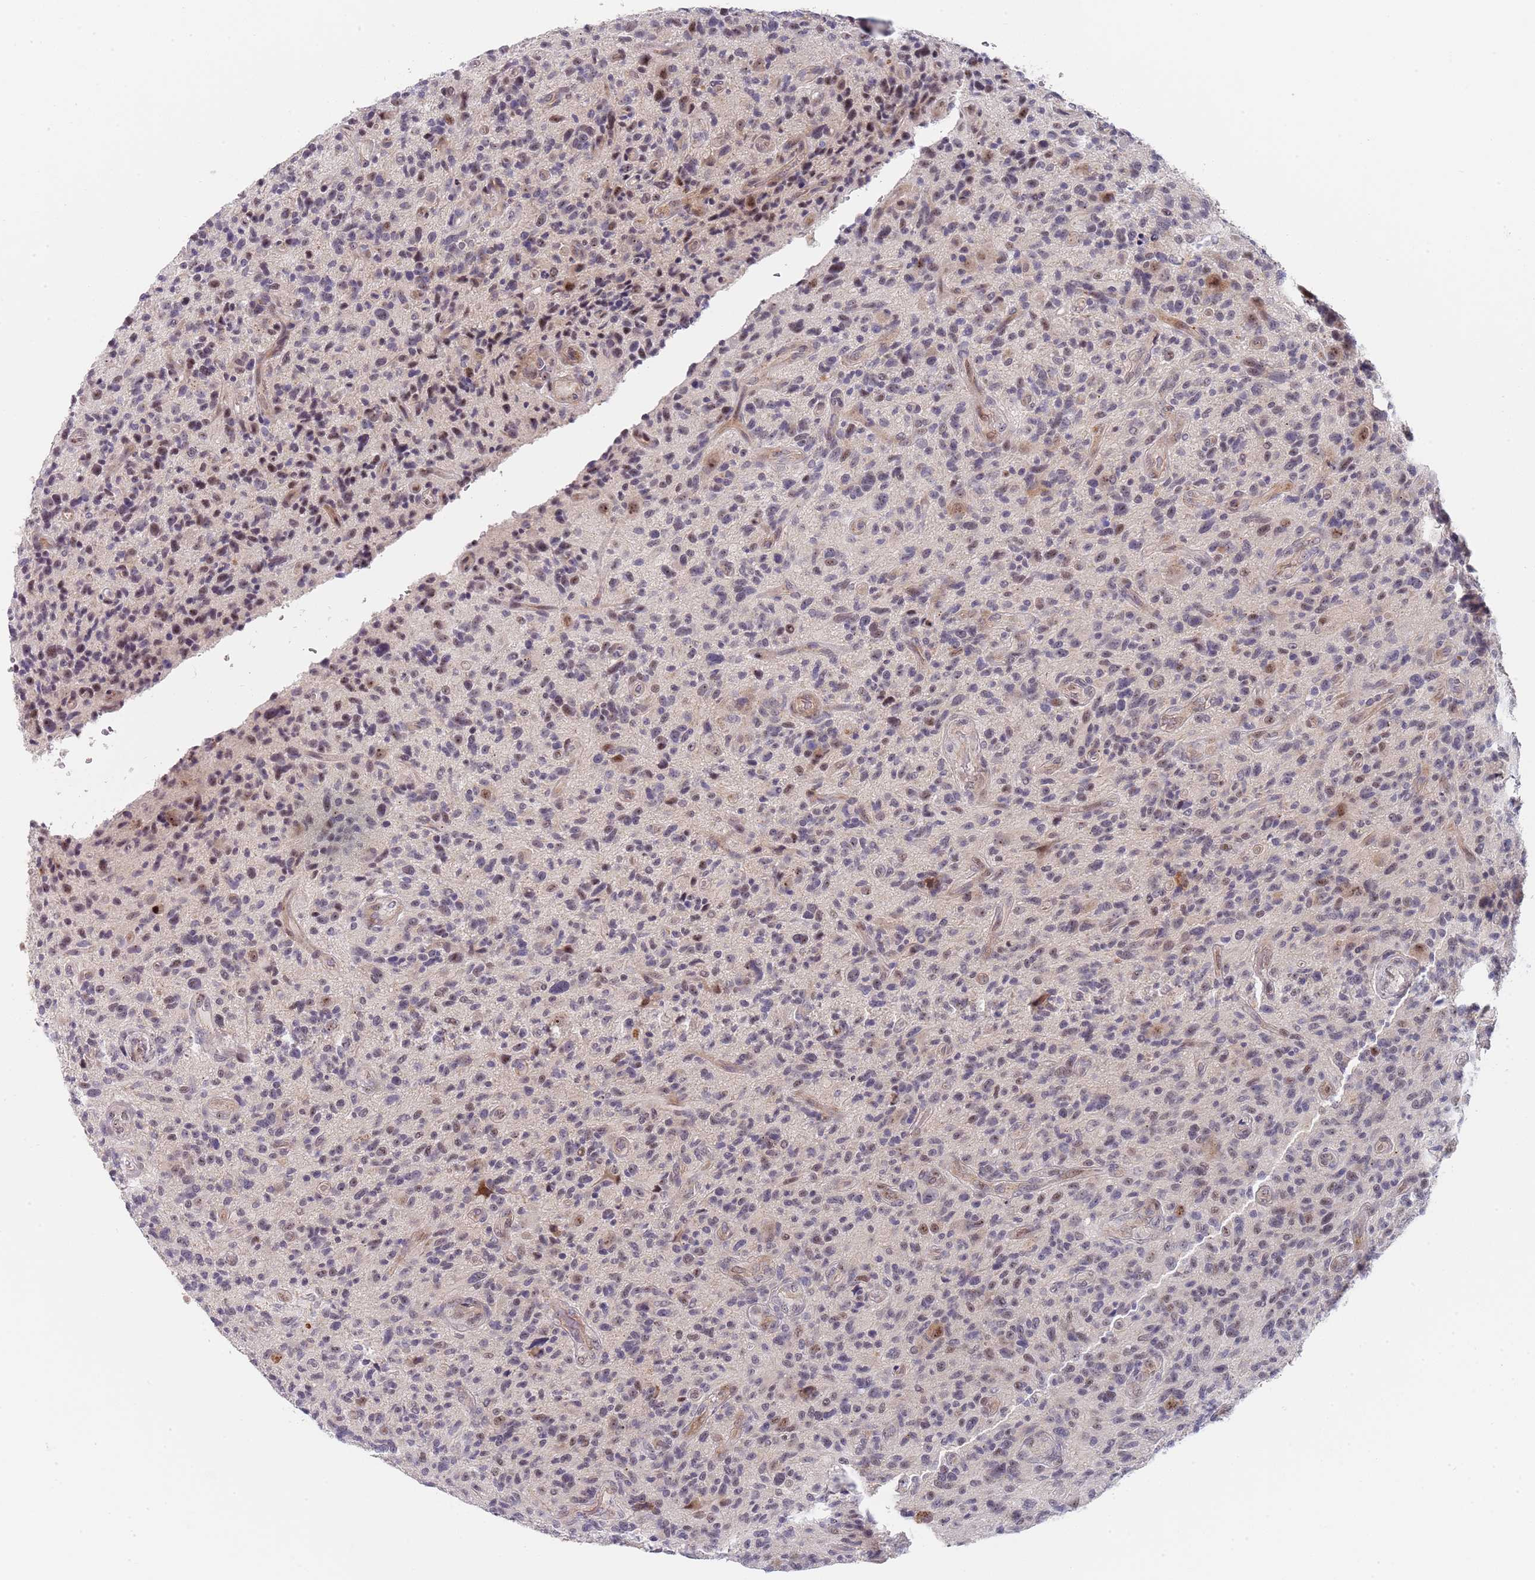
{"staining": {"intensity": "weak", "quantity": "<25%", "location": "nuclear"}, "tissue": "glioma", "cell_type": "Tumor cells", "image_type": "cancer", "snomed": [{"axis": "morphology", "description": "Glioma, malignant, High grade"}, {"axis": "topography", "description": "Brain"}], "caption": "A high-resolution histopathology image shows immunohistochemistry staining of glioma, which shows no significant positivity in tumor cells. (Immunohistochemistry, brightfield microscopy, high magnification).", "gene": "PLCL2", "patient": {"sex": "male", "age": 47}}